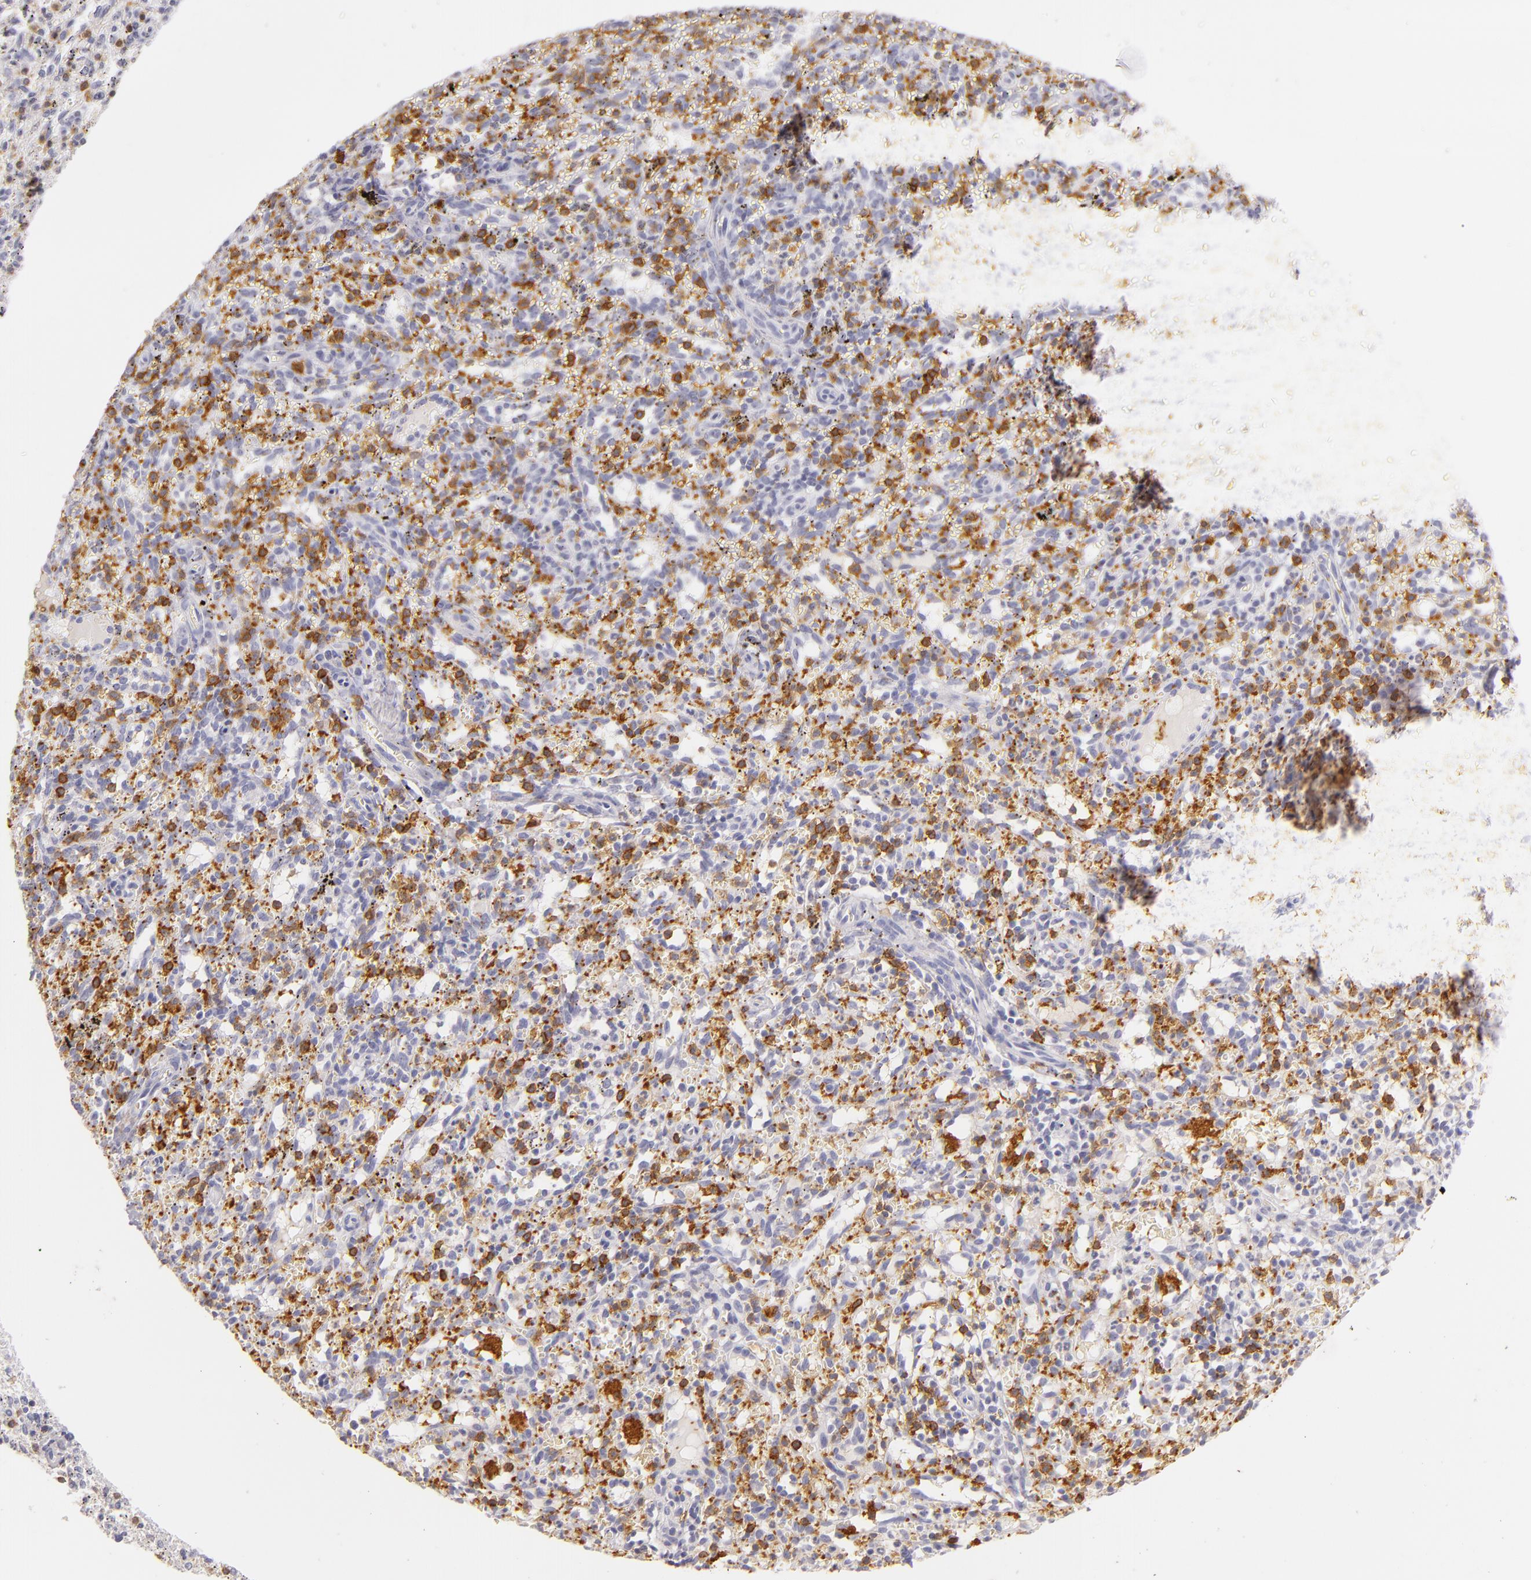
{"staining": {"intensity": "strong", "quantity": "25%-75%", "location": "cytoplasmic/membranous"}, "tissue": "spleen", "cell_type": "Cells in red pulp", "image_type": "normal", "snomed": [{"axis": "morphology", "description": "Normal tissue, NOS"}, {"axis": "topography", "description": "Spleen"}], "caption": "Strong cytoplasmic/membranous staining is appreciated in about 25%-75% of cells in red pulp in normal spleen. Immunohistochemistry (ihc) stains the protein in brown and the nuclei are stained blue.", "gene": "LAT", "patient": {"sex": "female", "age": 10}}